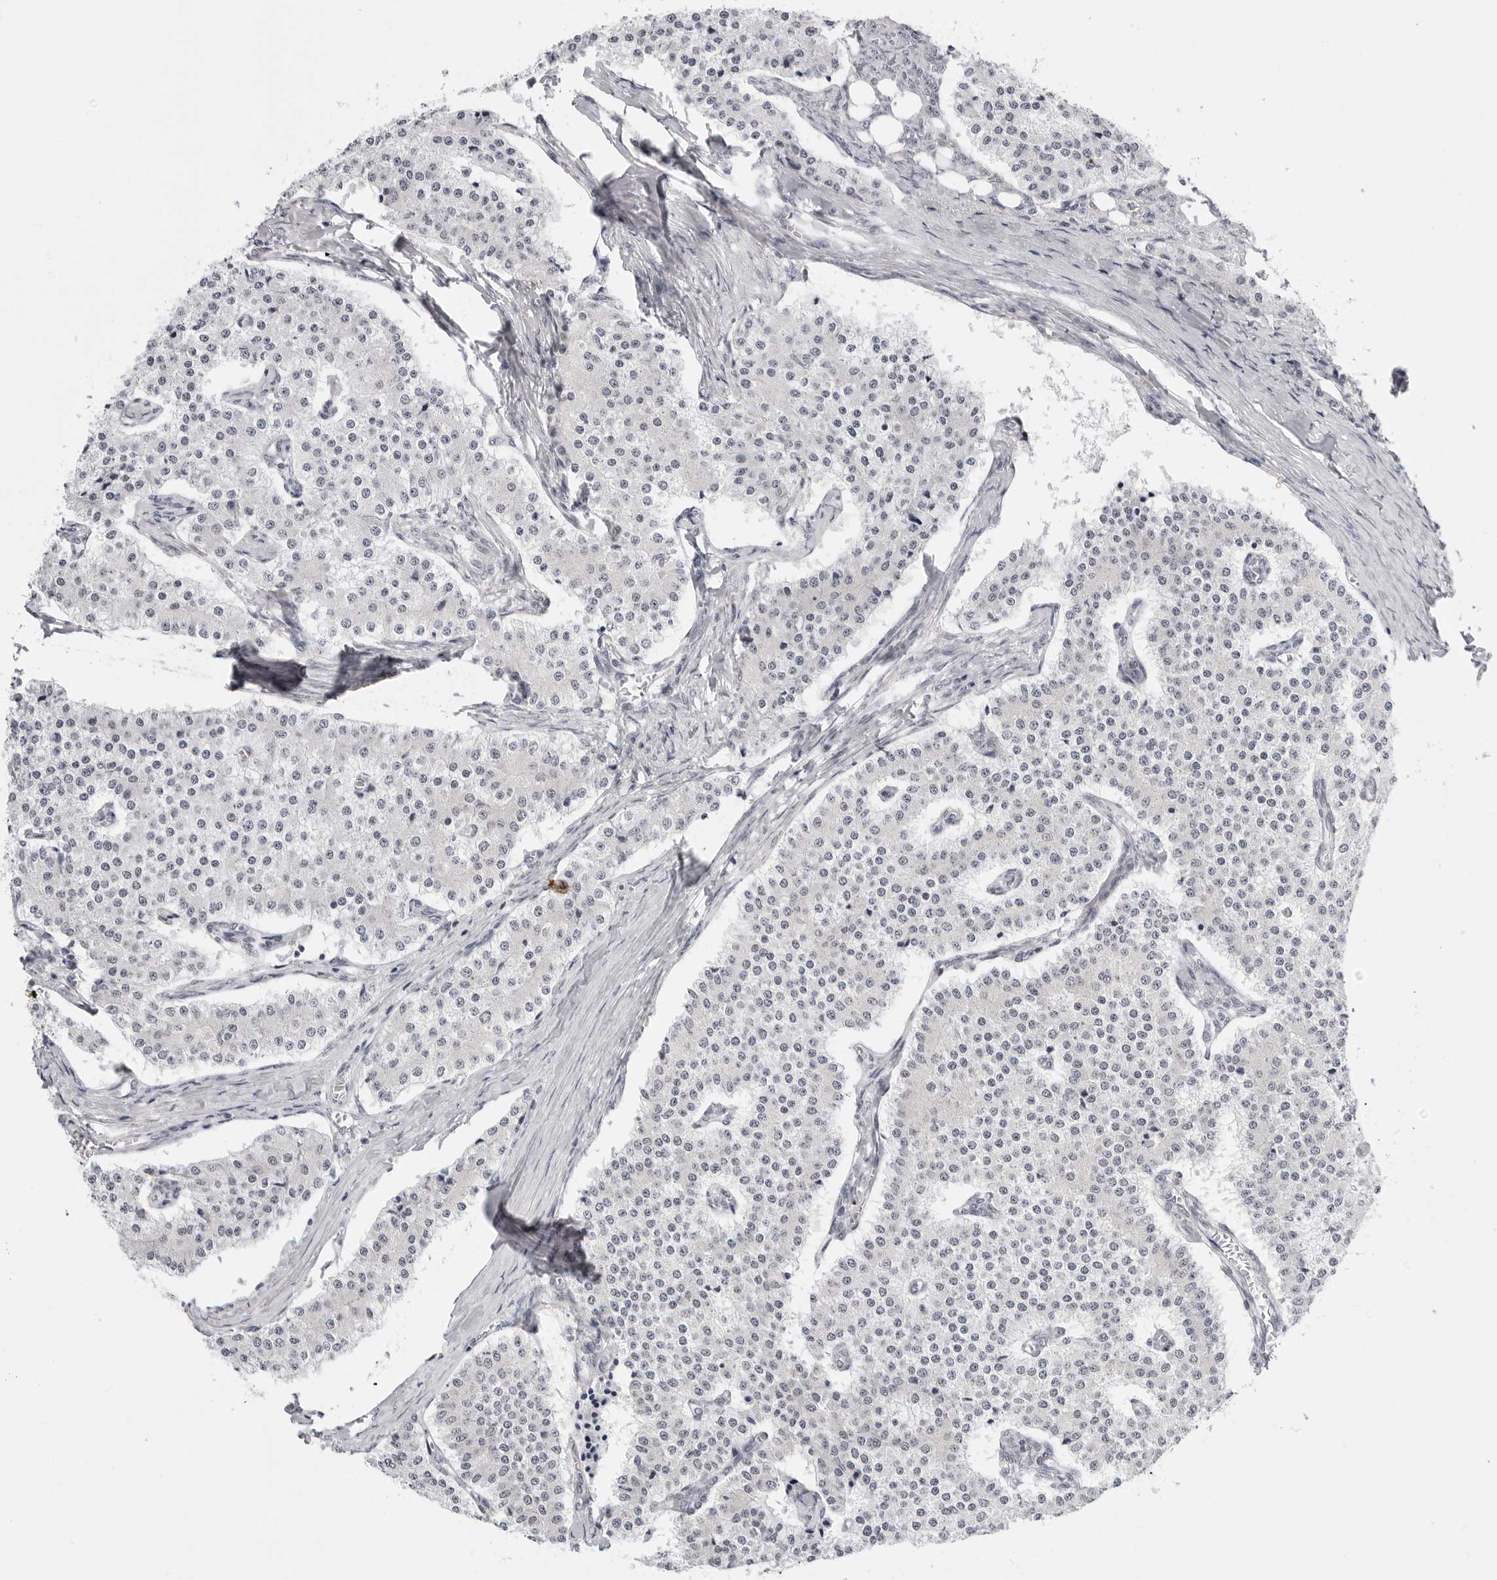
{"staining": {"intensity": "negative", "quantity": "none", "location": "none"}, "tissue": "carcinoid", "cell_type": "Tumor cells", "image_type": "cancer", "snomed": [{"axis": "morphology", "description": "Carcinoid, malignant, NOS"}, {"axis": "topography", "description": "Colon"}], "caption": "Tumor cells are negative for brown protein staining in carcinoid.", "gene": "PPP2R5C", "patient": {"sex": "female", "age": 52}}